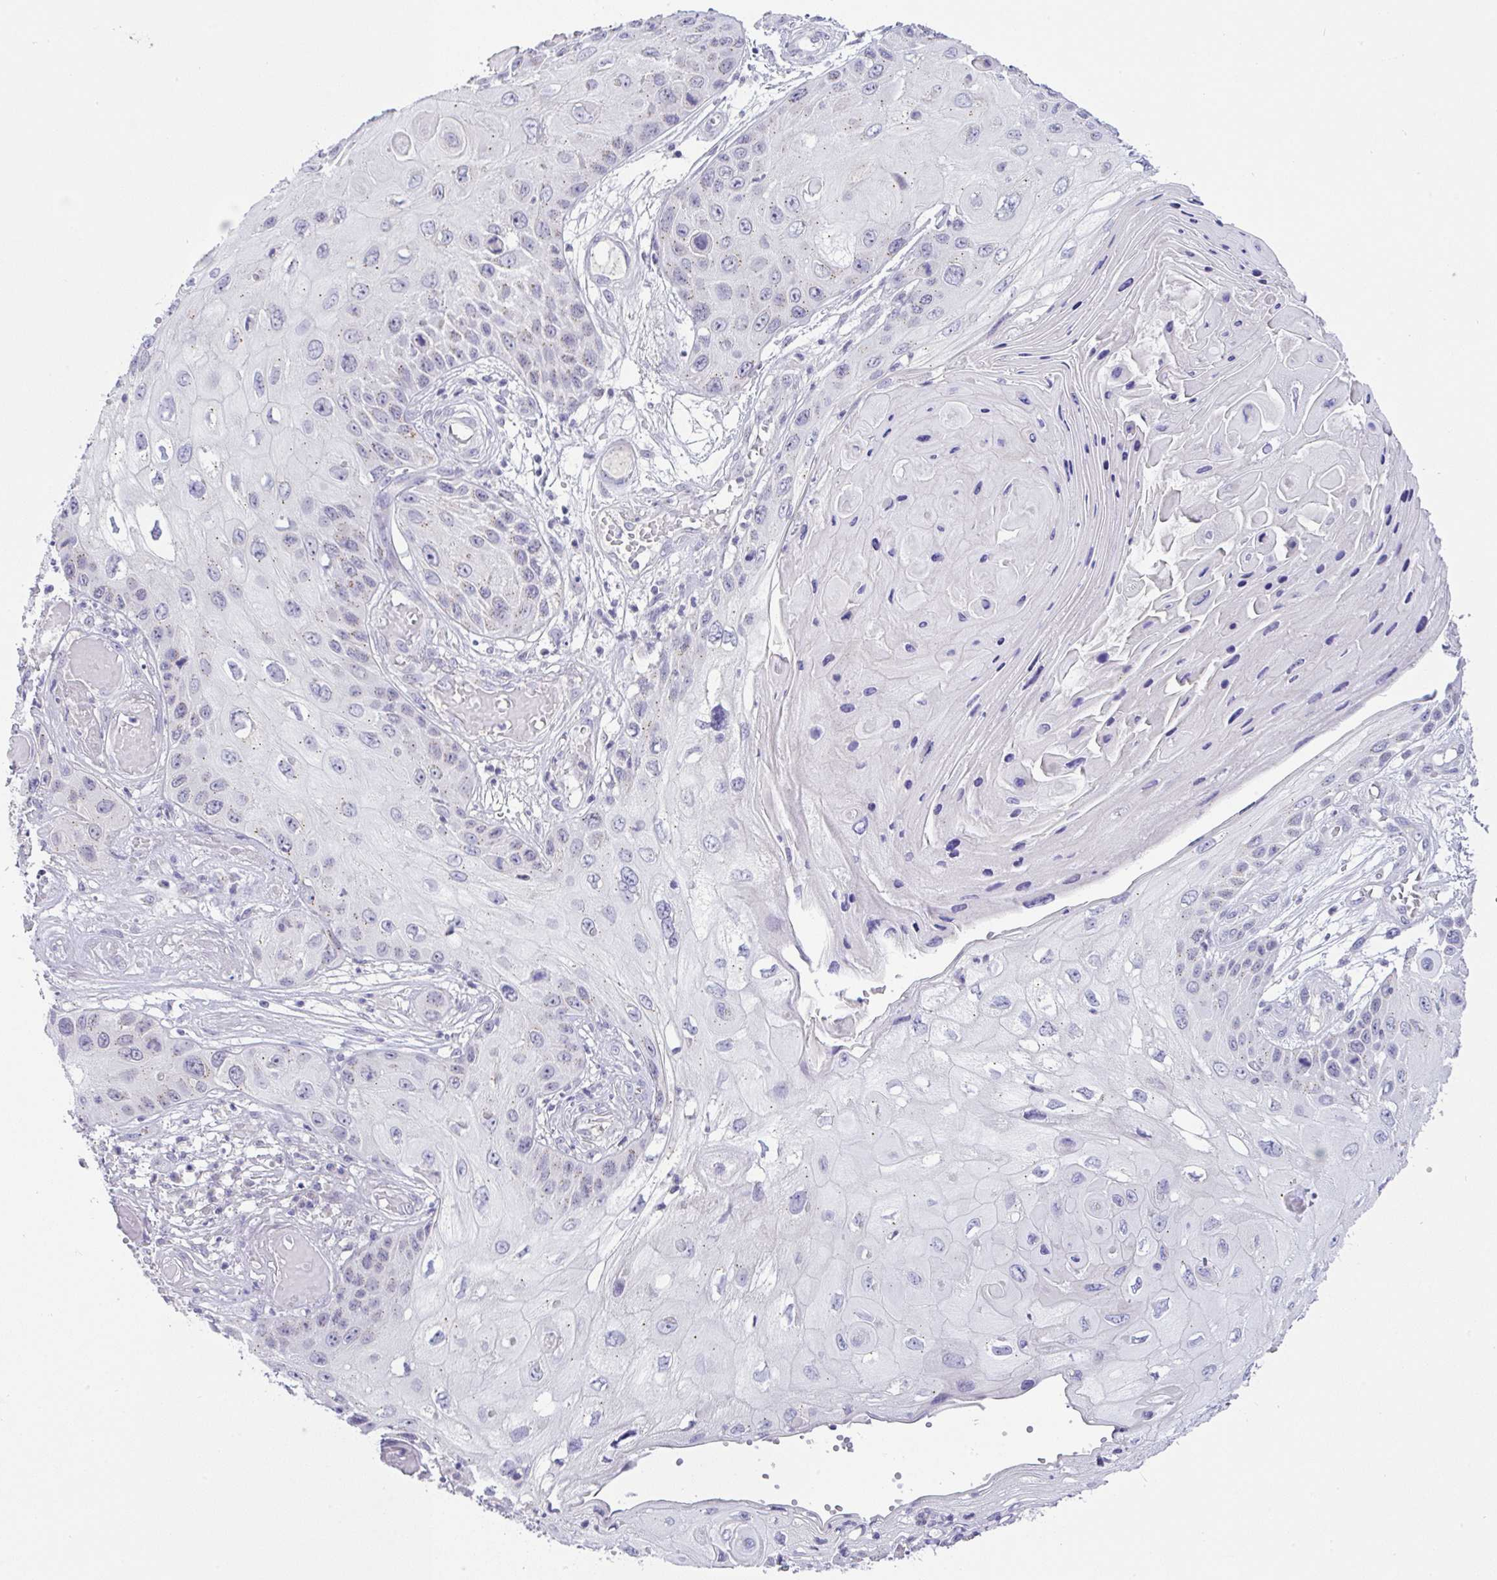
{"staining": {"intensity": "negative", "quantity": "none", "location": "none"}, "tissue": "skin cancer", "cell_type": "Tumor cells", "image_type": "cancer", "snomed": [{"axis": "morphology", "description": "Squamous cell carcinoma, NOS"}, {"axis": "topography", "description": "Skin"}, {"axis": "topography", "description": "Vulva"}], "caption": "This is an immunohistochemistry micrograph of human squamous cell carcinoma (skin). There is no expression in tumor cells.", "gene": "FAM177A1", "patient": {"sex": "female", "age": 44}}